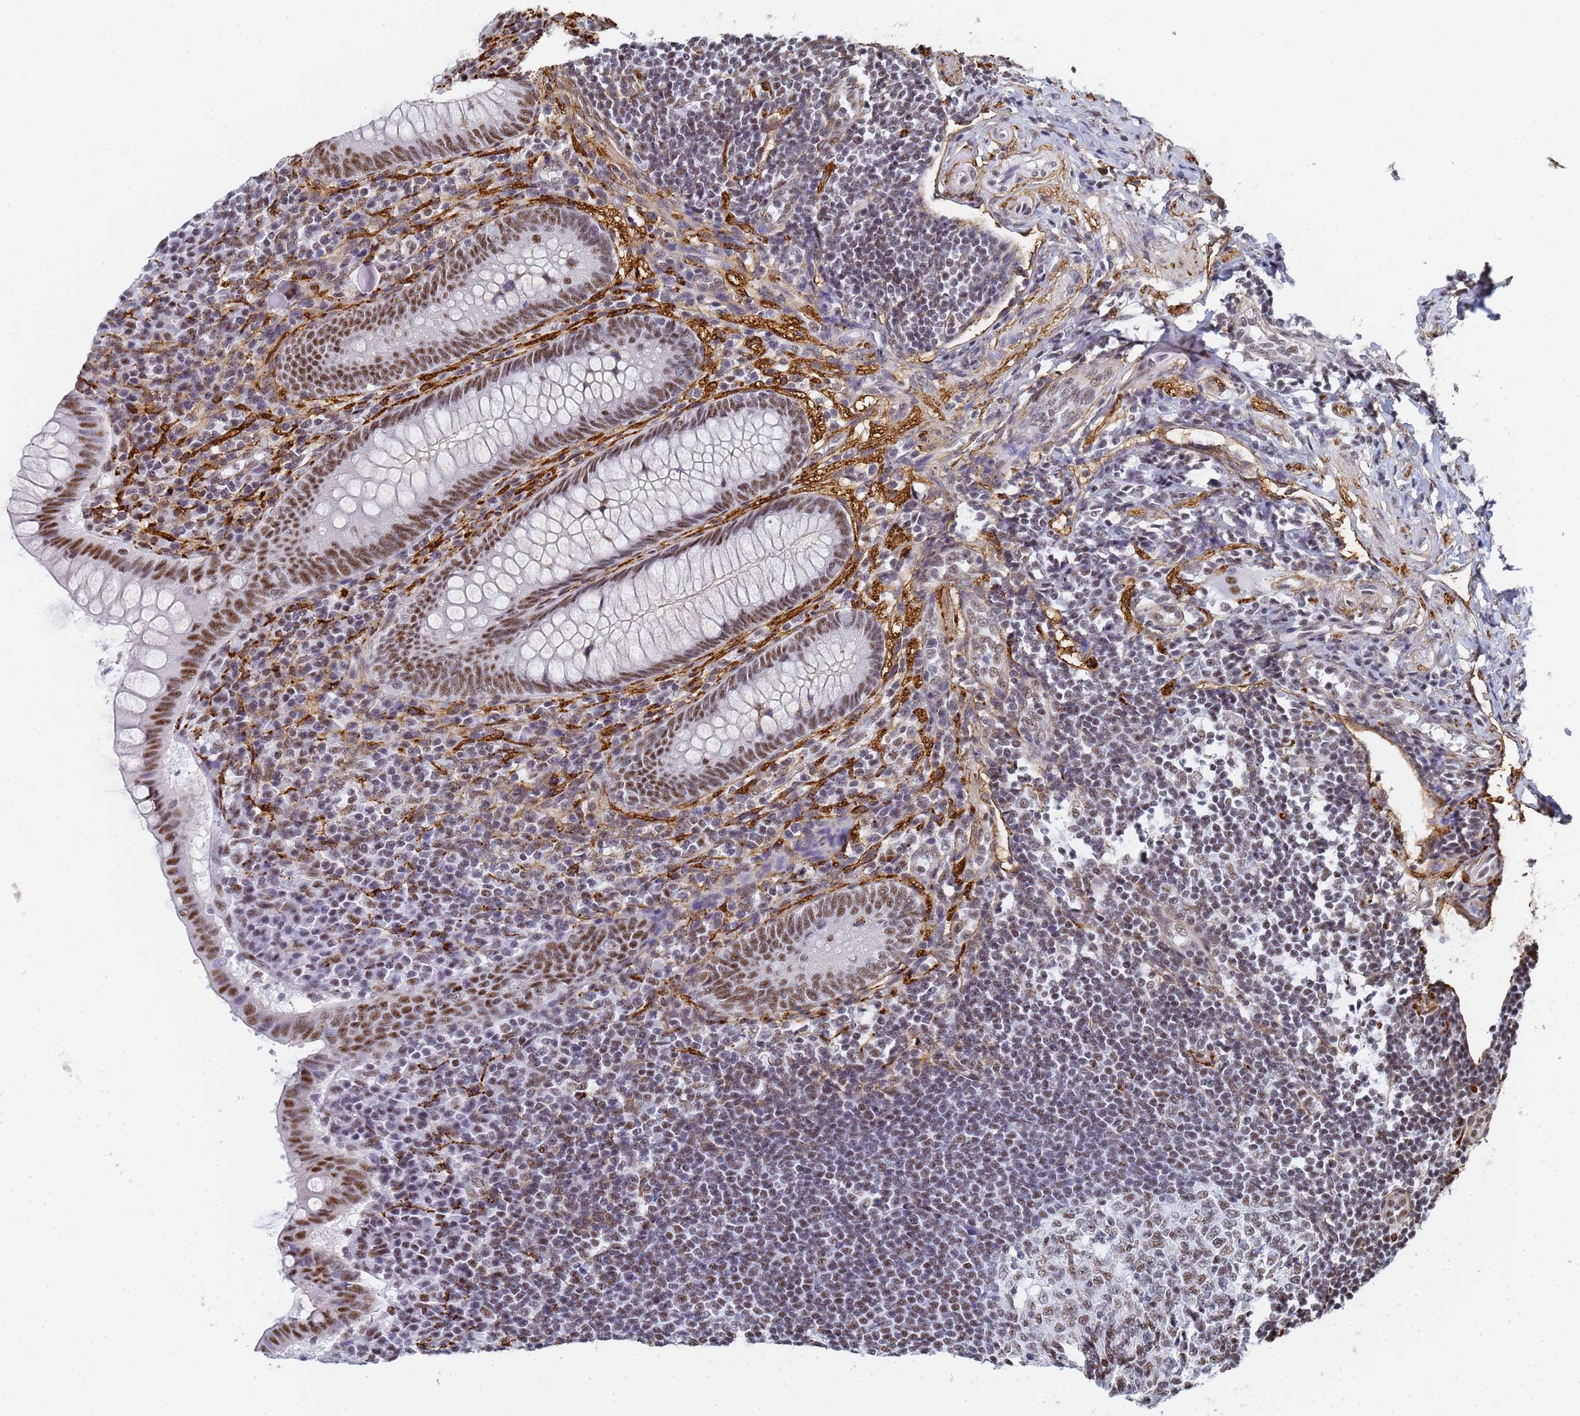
{"staining": {"intensity": "moderate", "quantity": ">75%", "location": "nuclear"}, "tissue": "appendix", "cell_type": "Glandular cells", "image_type": "normal", "snomed": [{"axis": "morphology", "description": "Normal tissue, NOS"}, {"axis": "topography", "description": "Appendix"}], "caption": "A brown stain shows moderate nuclear positivity of a protein in glandular cells of normal human appendix.", "gene": "PRRT4", "patient": {"sex": "female", "age": 33}}